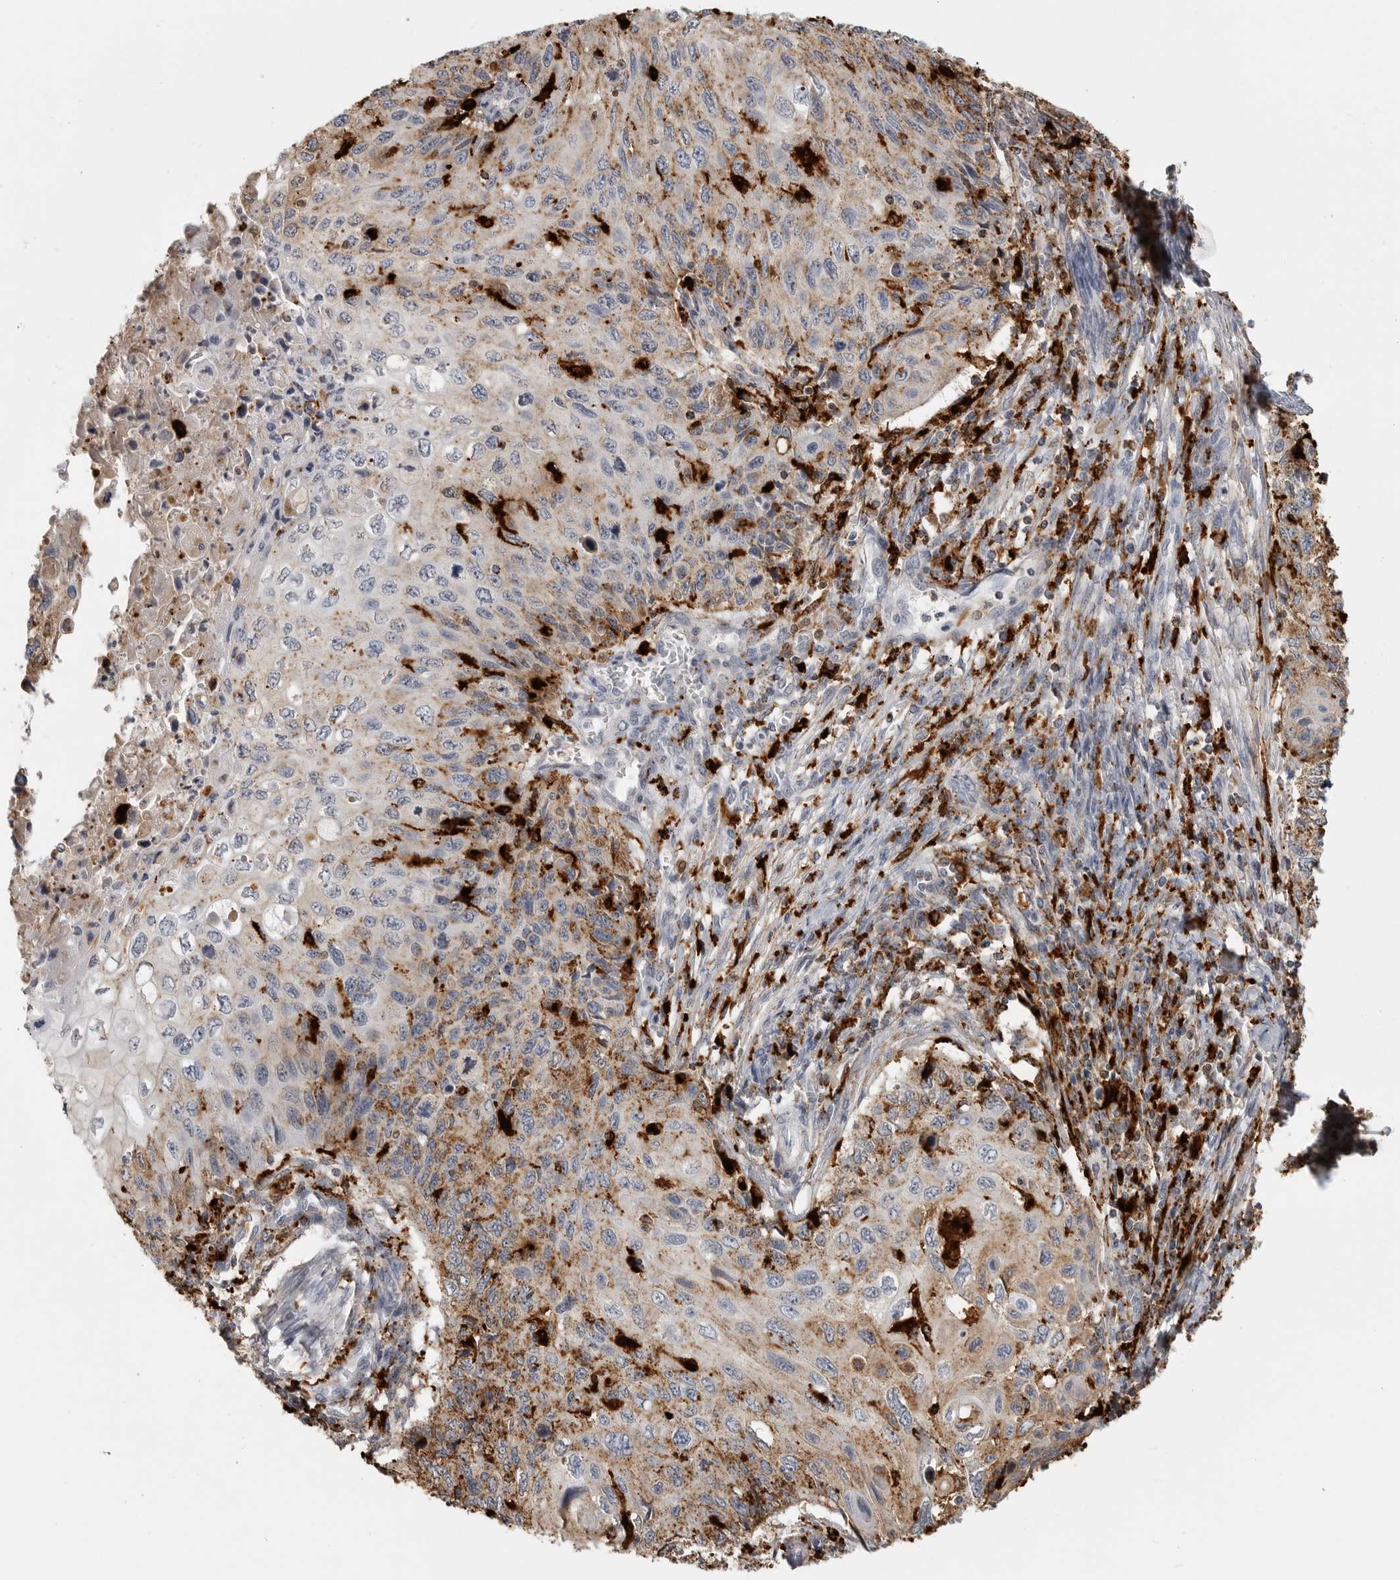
{"staining": {"intensity": "moderate", "quantity": ">75%", "location": "cytoplasmic/membranous"}, "tissue": "cervical cancer", "cell_type": "Tumor cells", "image_type": "cancer", "snomed": [{"axis": "morphology", "description": "Squamous cell carcinoma, NOS"}, {"axis": "topography", "description": "Cervix"}], "caption": "Brown immunohistochemical staining in cervical cancer (squamous cell carcinoma) exhibits moderate cytoplasmic/membranous positivity in approximately >75% of tumor cells.", "gene": "IFI30", "patient": {"sex": "female", "age": 70}}